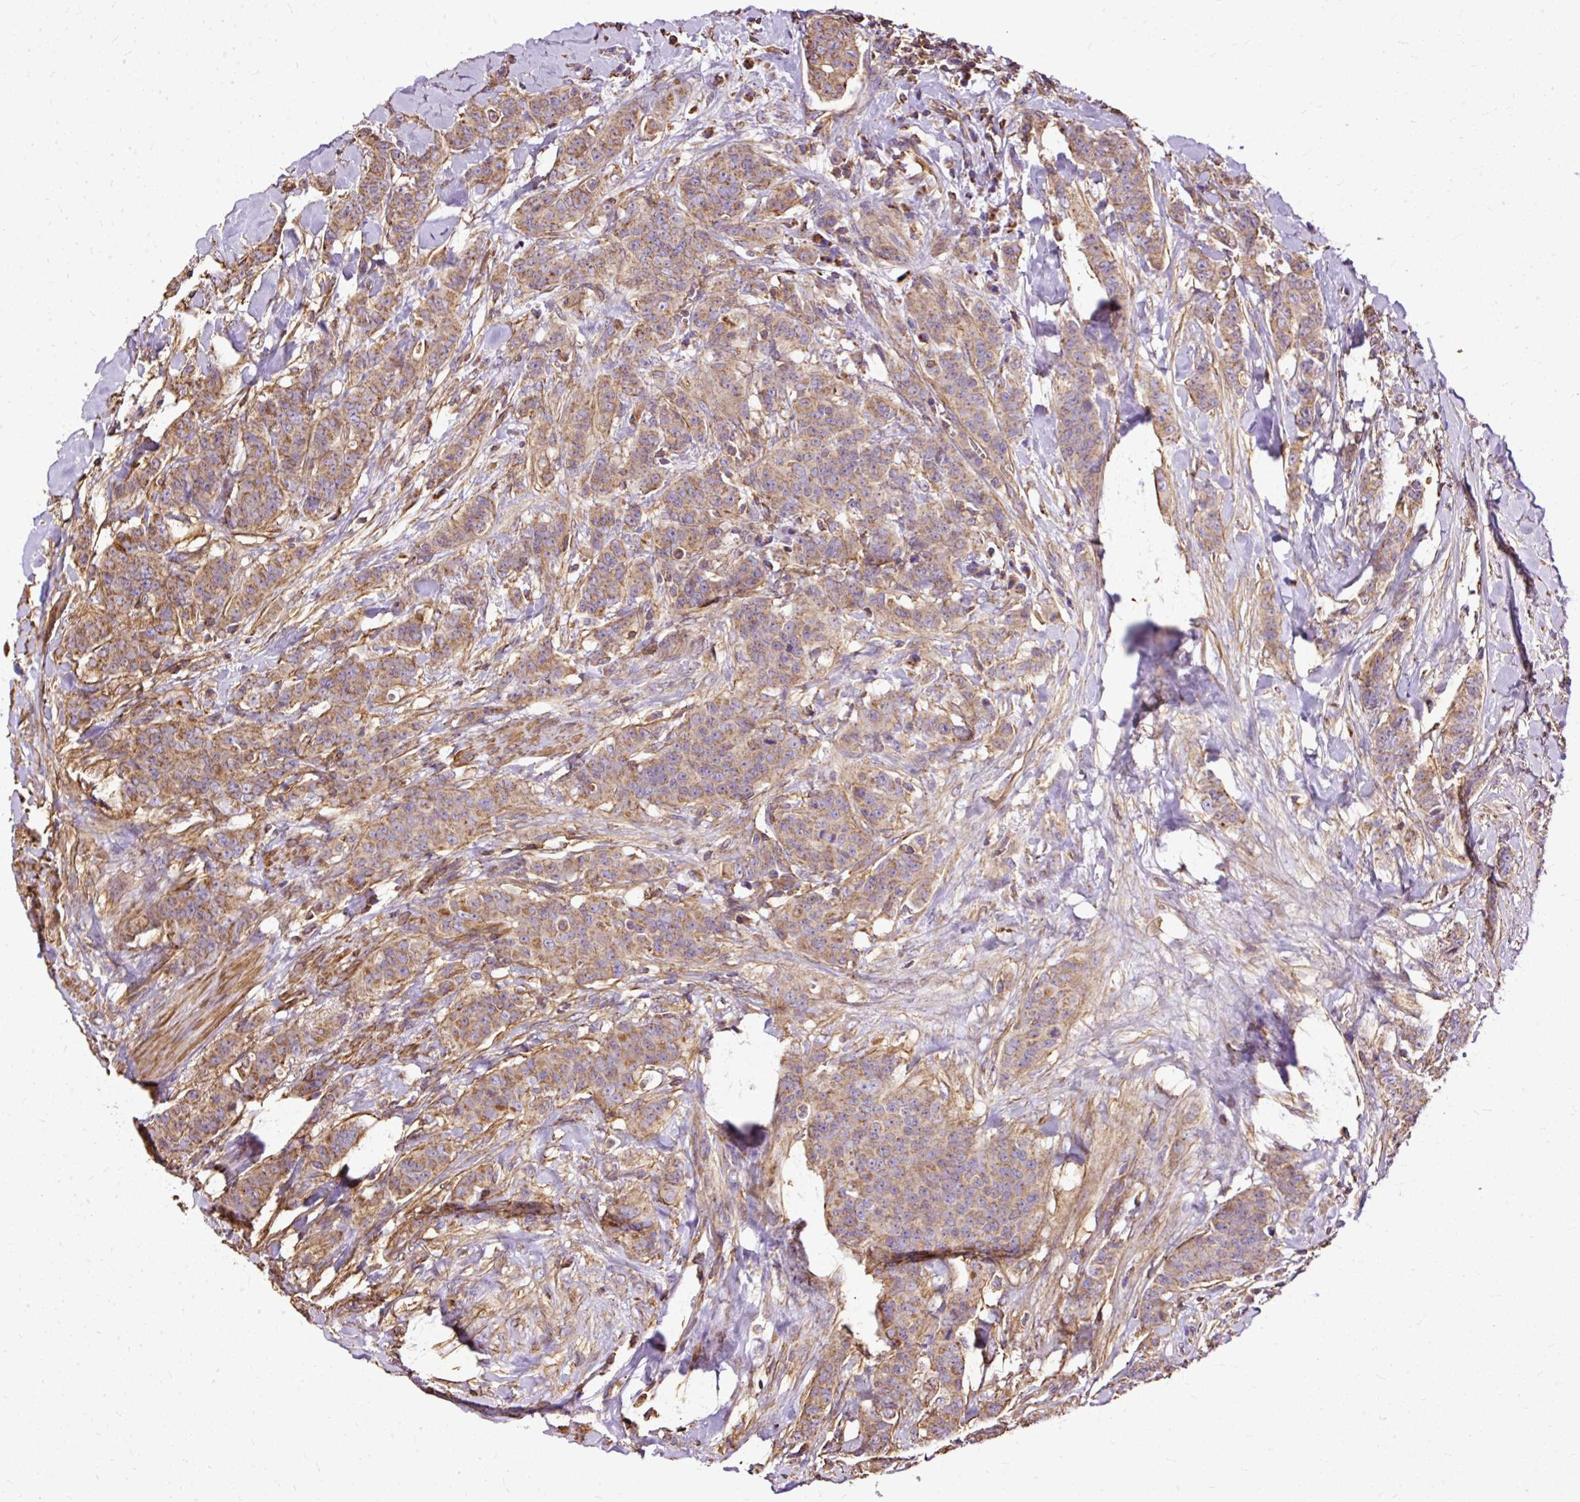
{"staining": {"intensity": "moderate", "quantity": ">75%", "location": "cytoplasmic/membranous"}, "tissue": "breast cancer", "cell_type": "Tumor cells", "image_type": "cancer", "snomed": [{"axis": "morphology", "description": "Duct carcinoma"}, {"axis": "topography", "description": "Breast"}], "caption": "Protein staining by immunohistochemistry (IHC) reveals moderate cytoplasmic/membranous staining in approximately >75% of tumor cells in invasive ductal carcinoma (breast).", "gene": "KLHL11", "patient": {"sex": "female", "age": 40}}